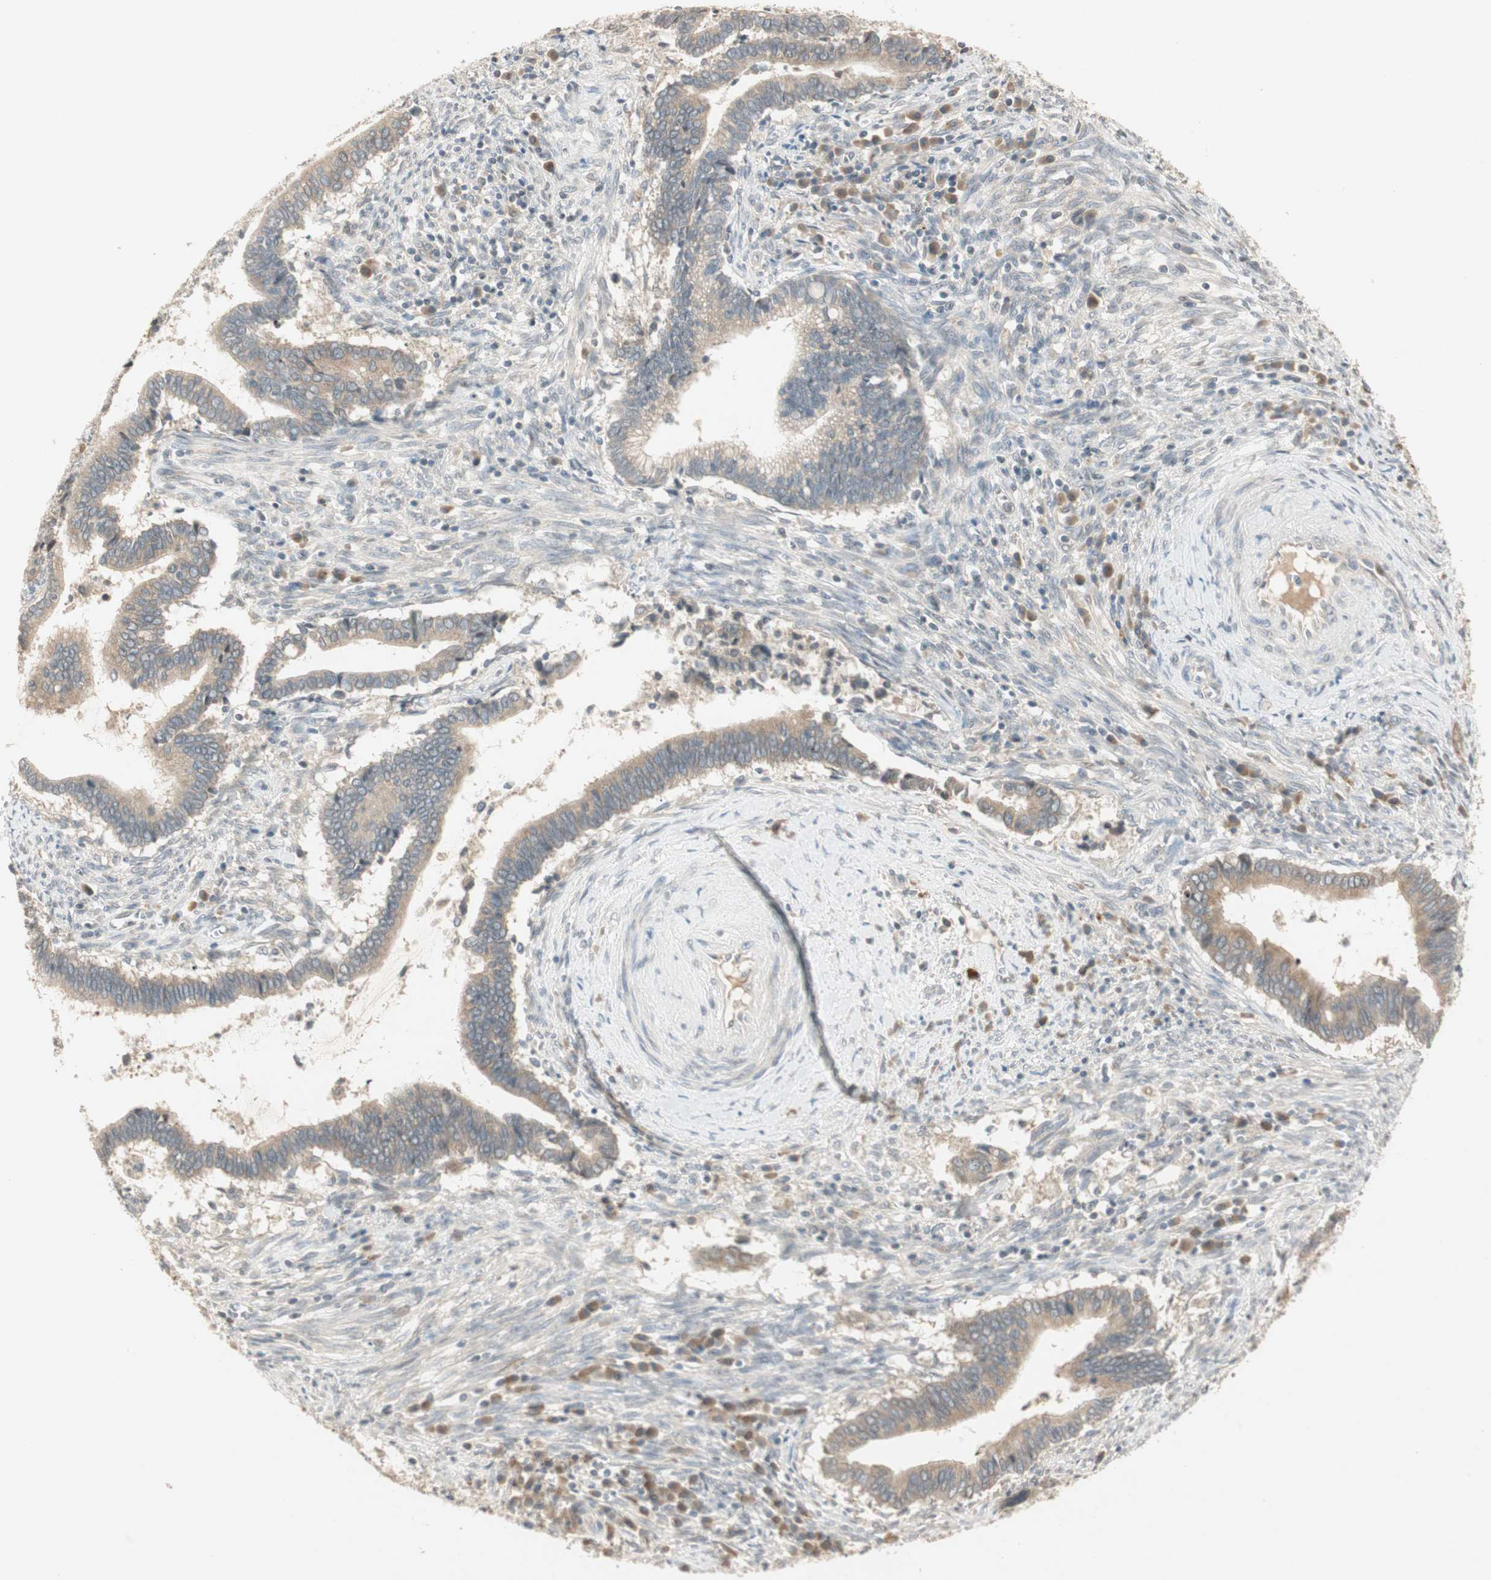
{"staining": {"intensity": "weak", "quantity": ">75%", "location": "cytoplasmic/membranous"}, "tissue": "cervical cancer", "cell_type": "Tumor cells", "image_type": "cancer", "snomed": [{"axis": "morphology", "description": "Adenocarcinoma, NOS"}, {"axis": "topography", "description": "Cervix"}], "caption": "Tumor cells exhibit weak cytoplasmic/membranous staining in about >75% of cells in cervical cancer.", "gene": "ACSL5", "patient": {"sex": "female", "age": 44}}